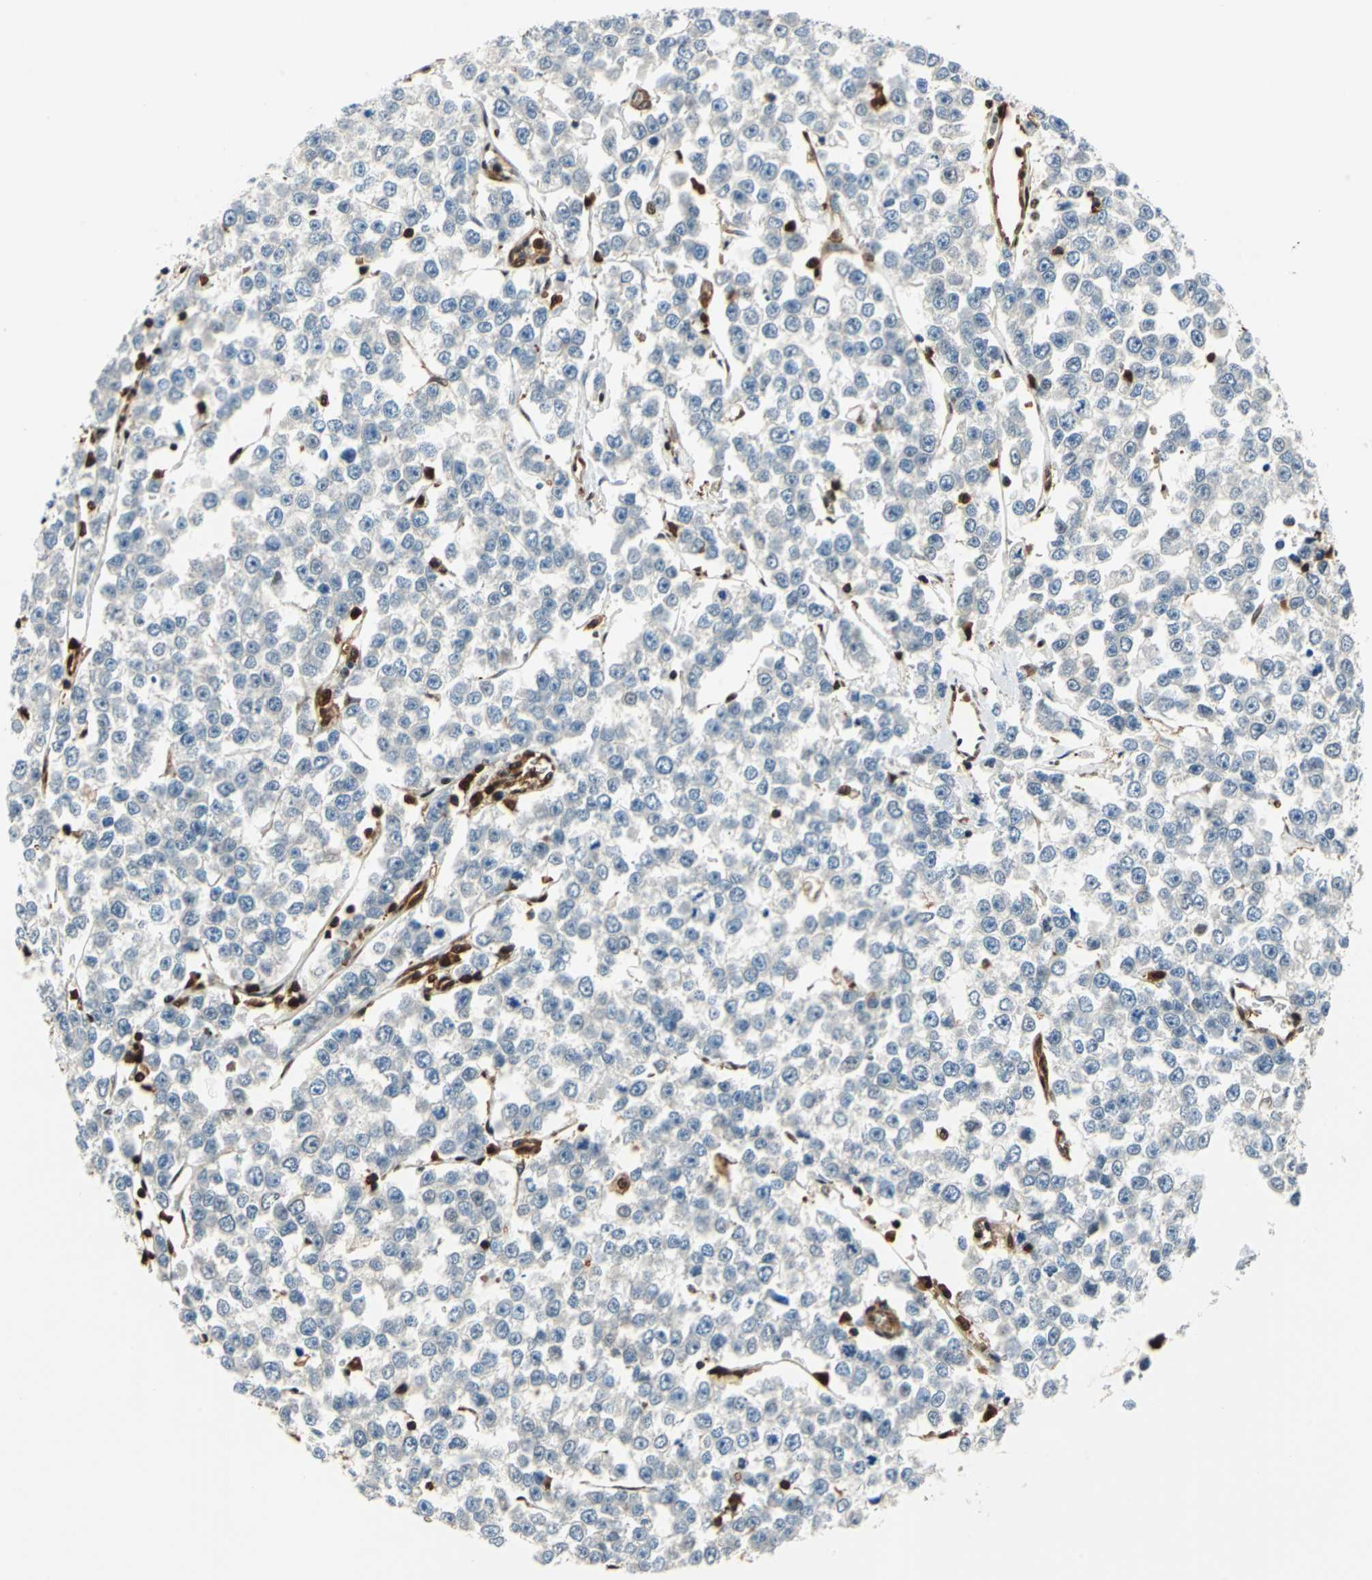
{"staining": {"intensity": "negative", "quantity": "none", "location": "none"}, "tissue": "testis cancer", "cell_type": "Tumor cells", "image_type": "cancer", "snomed": [{"axis": "morphology", "description": "Seminoma, NOS"}, {"axis": "morphology", "description": "Carcinoma, Embryonal, NOS"}, {"axis": "topography", "description": "Testis"}], "caption": "Tumor cells are negative for protein expression in human testis embryonal carcinoma.", "gene": "PSME1", "patient": {"sex": "male", "age": 52}}